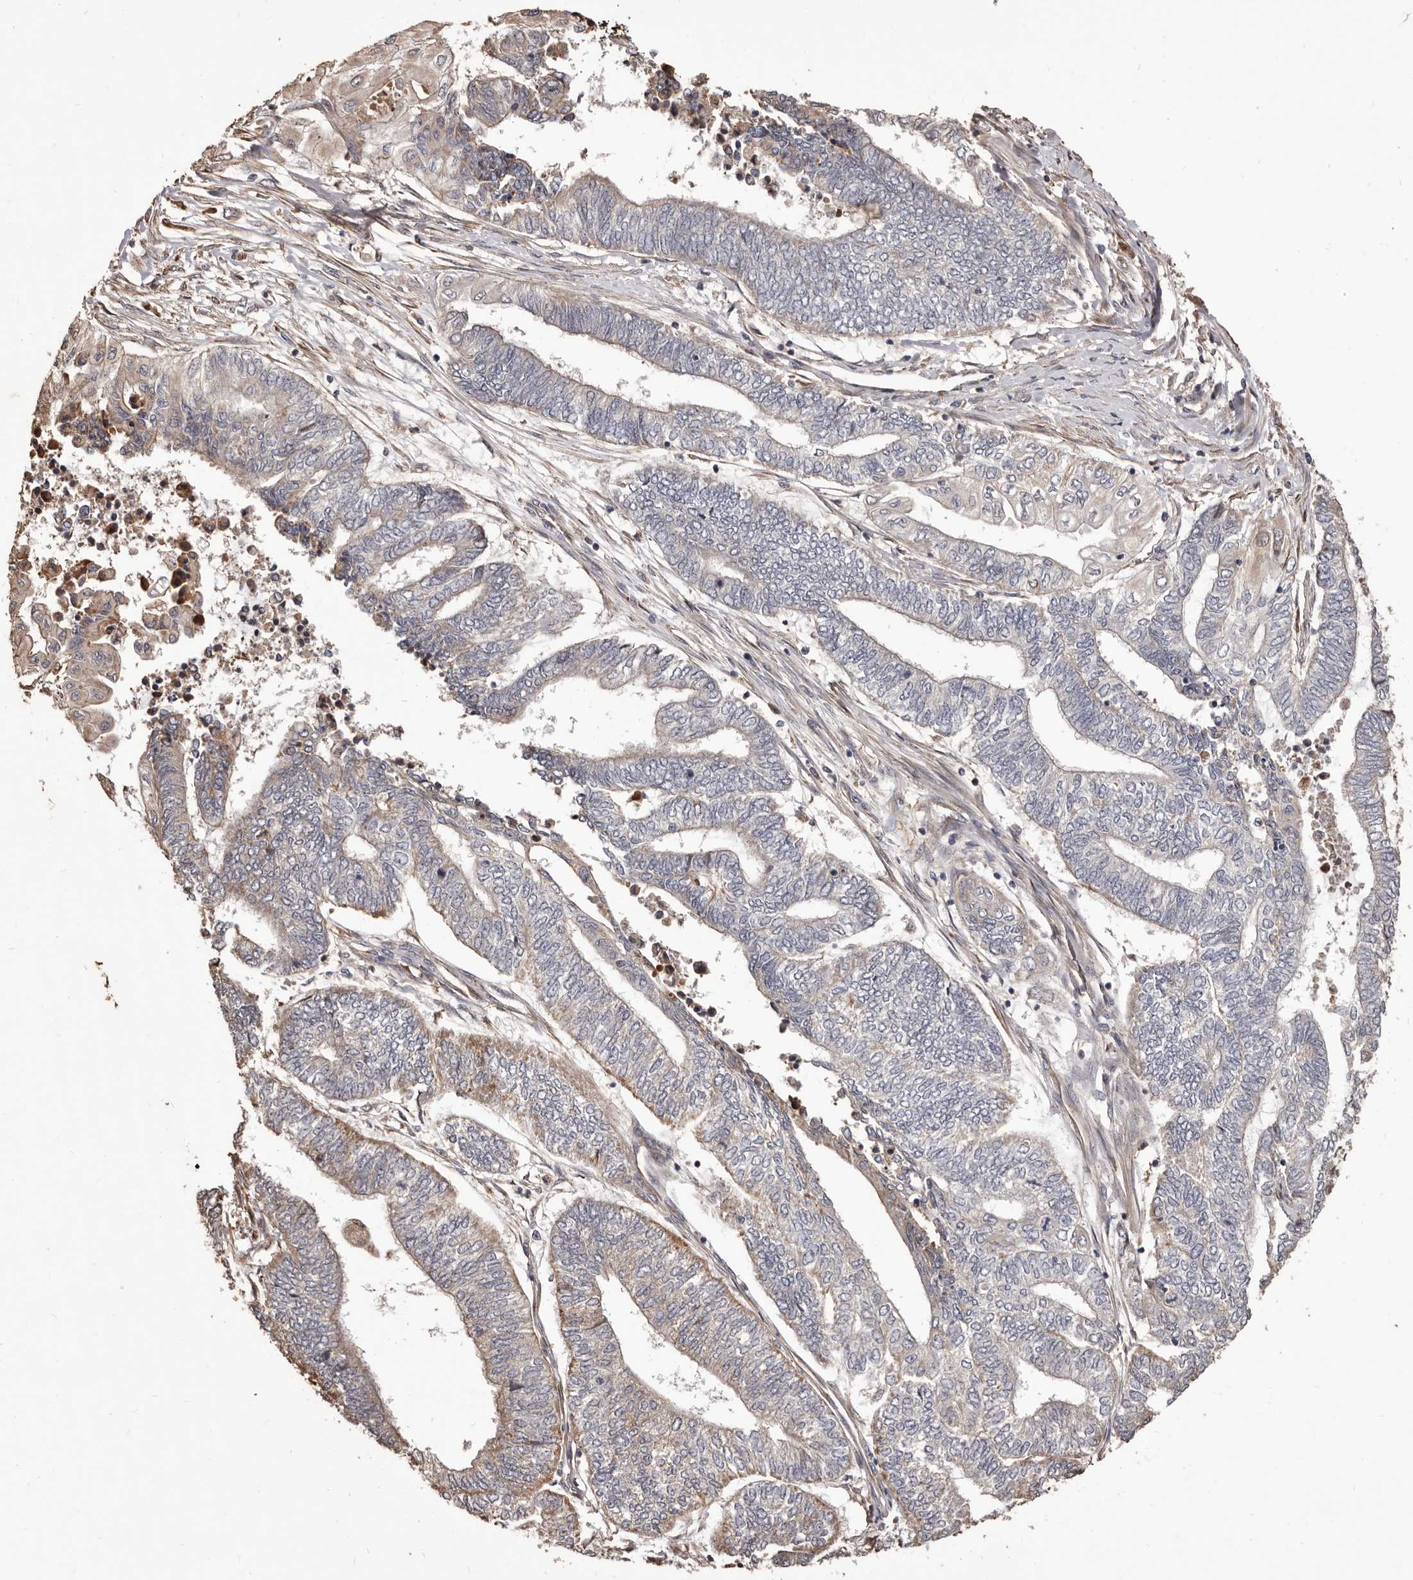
{"staining": {"intensity": "weak", "quantity": "<25%", "location": "cytoplasmic/membranous"}, "tissue": "endometrial cancer", "cell_type": "Tumor cells", "image_type": "cancer", "snomed": [{"axis": "morphology", "description": "Adenocarcinoma, NOS"}, {"axis": "topography", "description": "Uterus"}, {"axis": "topography", "description": "Endometrium"}], "caption": "Micrograph shows no protein positivity in tumor cells of endometrial cancer tissue. Brightfield microscopy of immunohistochemistry (IHC) stained with DAB (3,3'-diaminobenzidine) (brown) and hematoxylin (blue), captured at high magnification.", "gene": "ALPK1", "patient": {"sex": "female", "age": 70}}